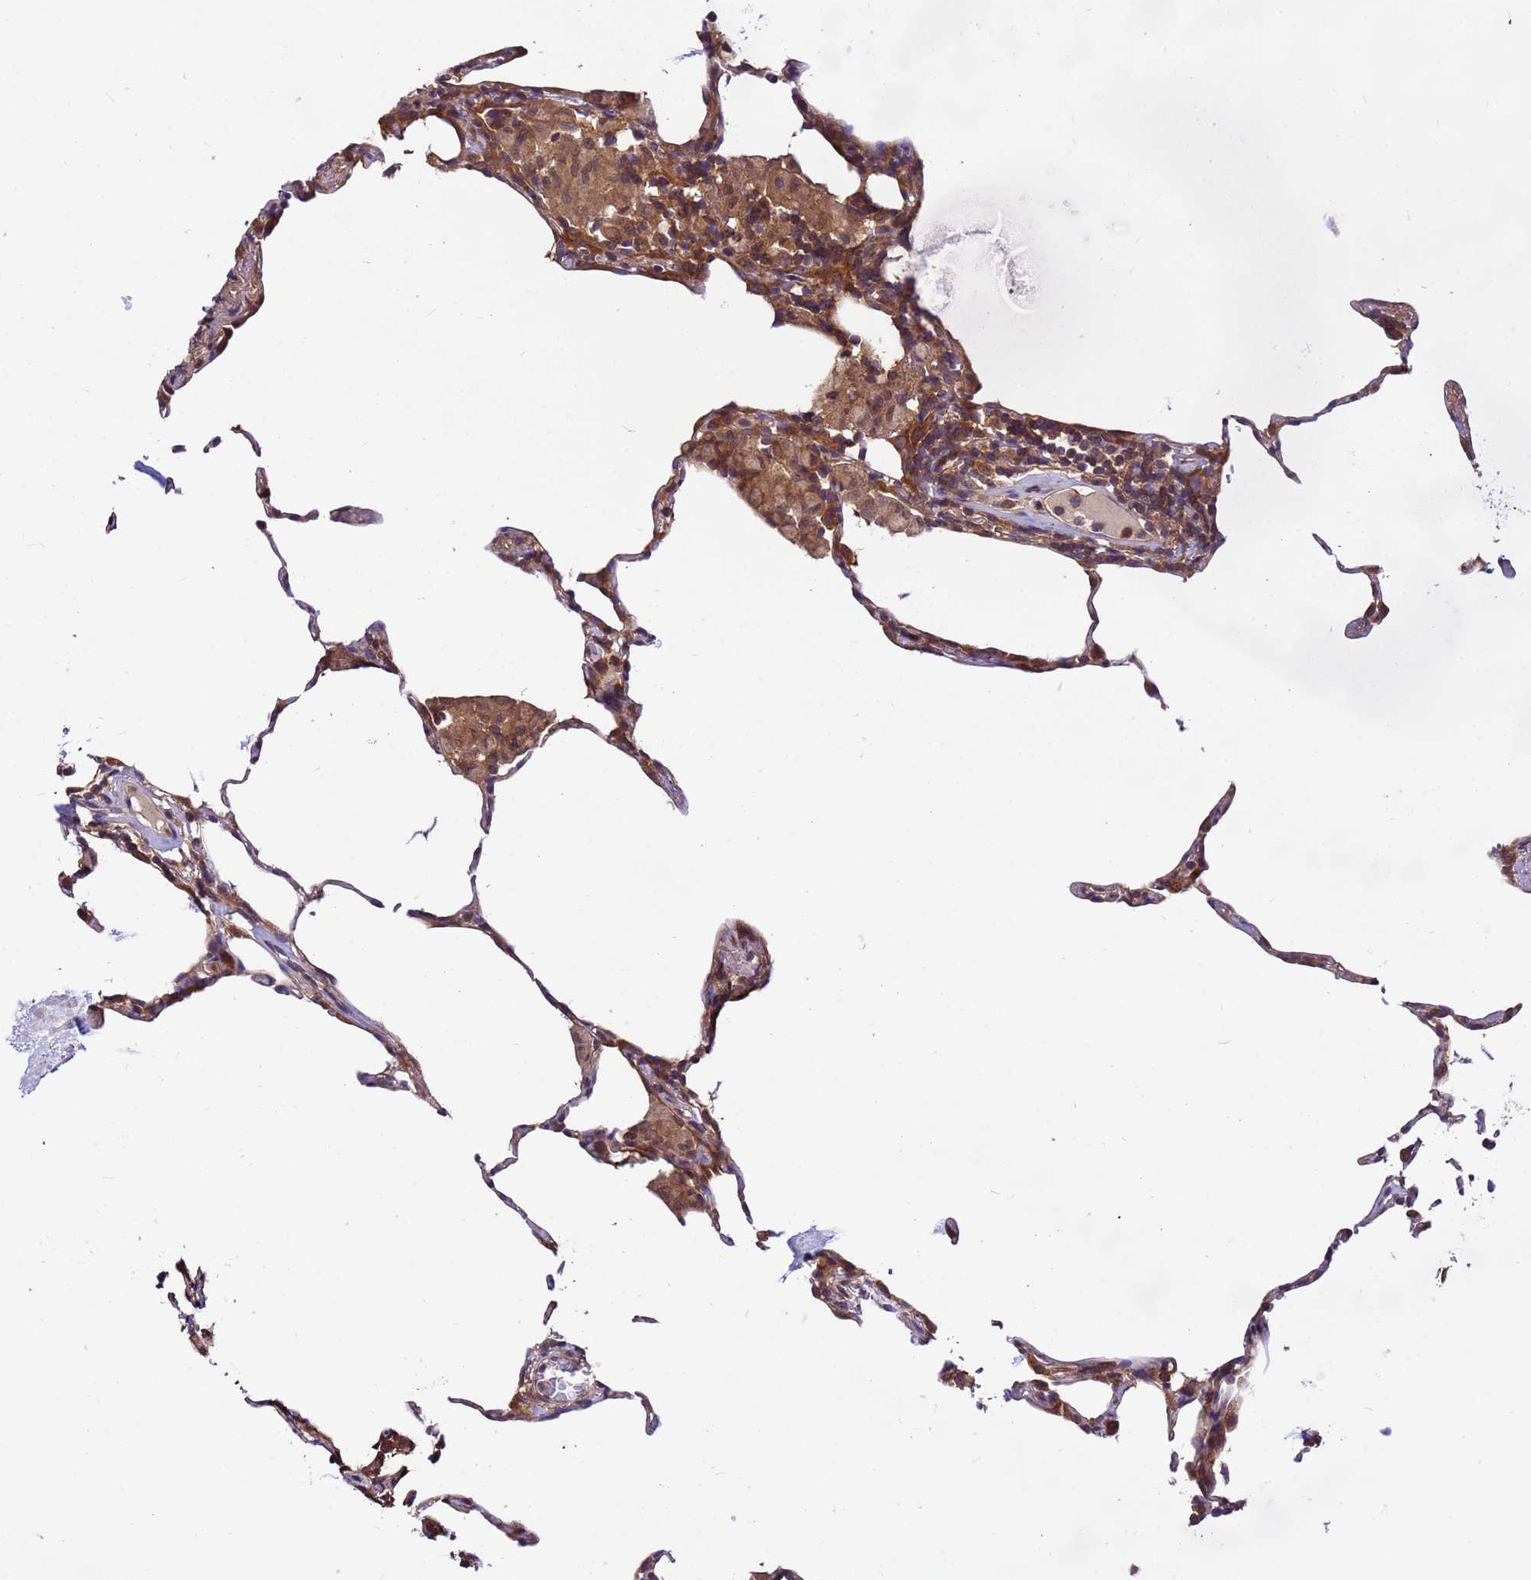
{"staining": {"intensity": "moderate", "quantity": "25%-75%", "location": "cytoplasmic/membranous"}, "tissue": "lung", "cell_type": "Alveolar cells", "image_type": "normal", "snomed": [{"axis": "morphology", "description": "Normal tissue, NOS"}, {"axis": "topography", "description": "Lung"}], "caption": "Immunohistochemical staining of benign lung displays moderate cytoplasmic/membranous protein staining in approximately 25%-75% of alveolar cells.", "gene": "GET3", "patient": {"sex": "female", "age": 57}}